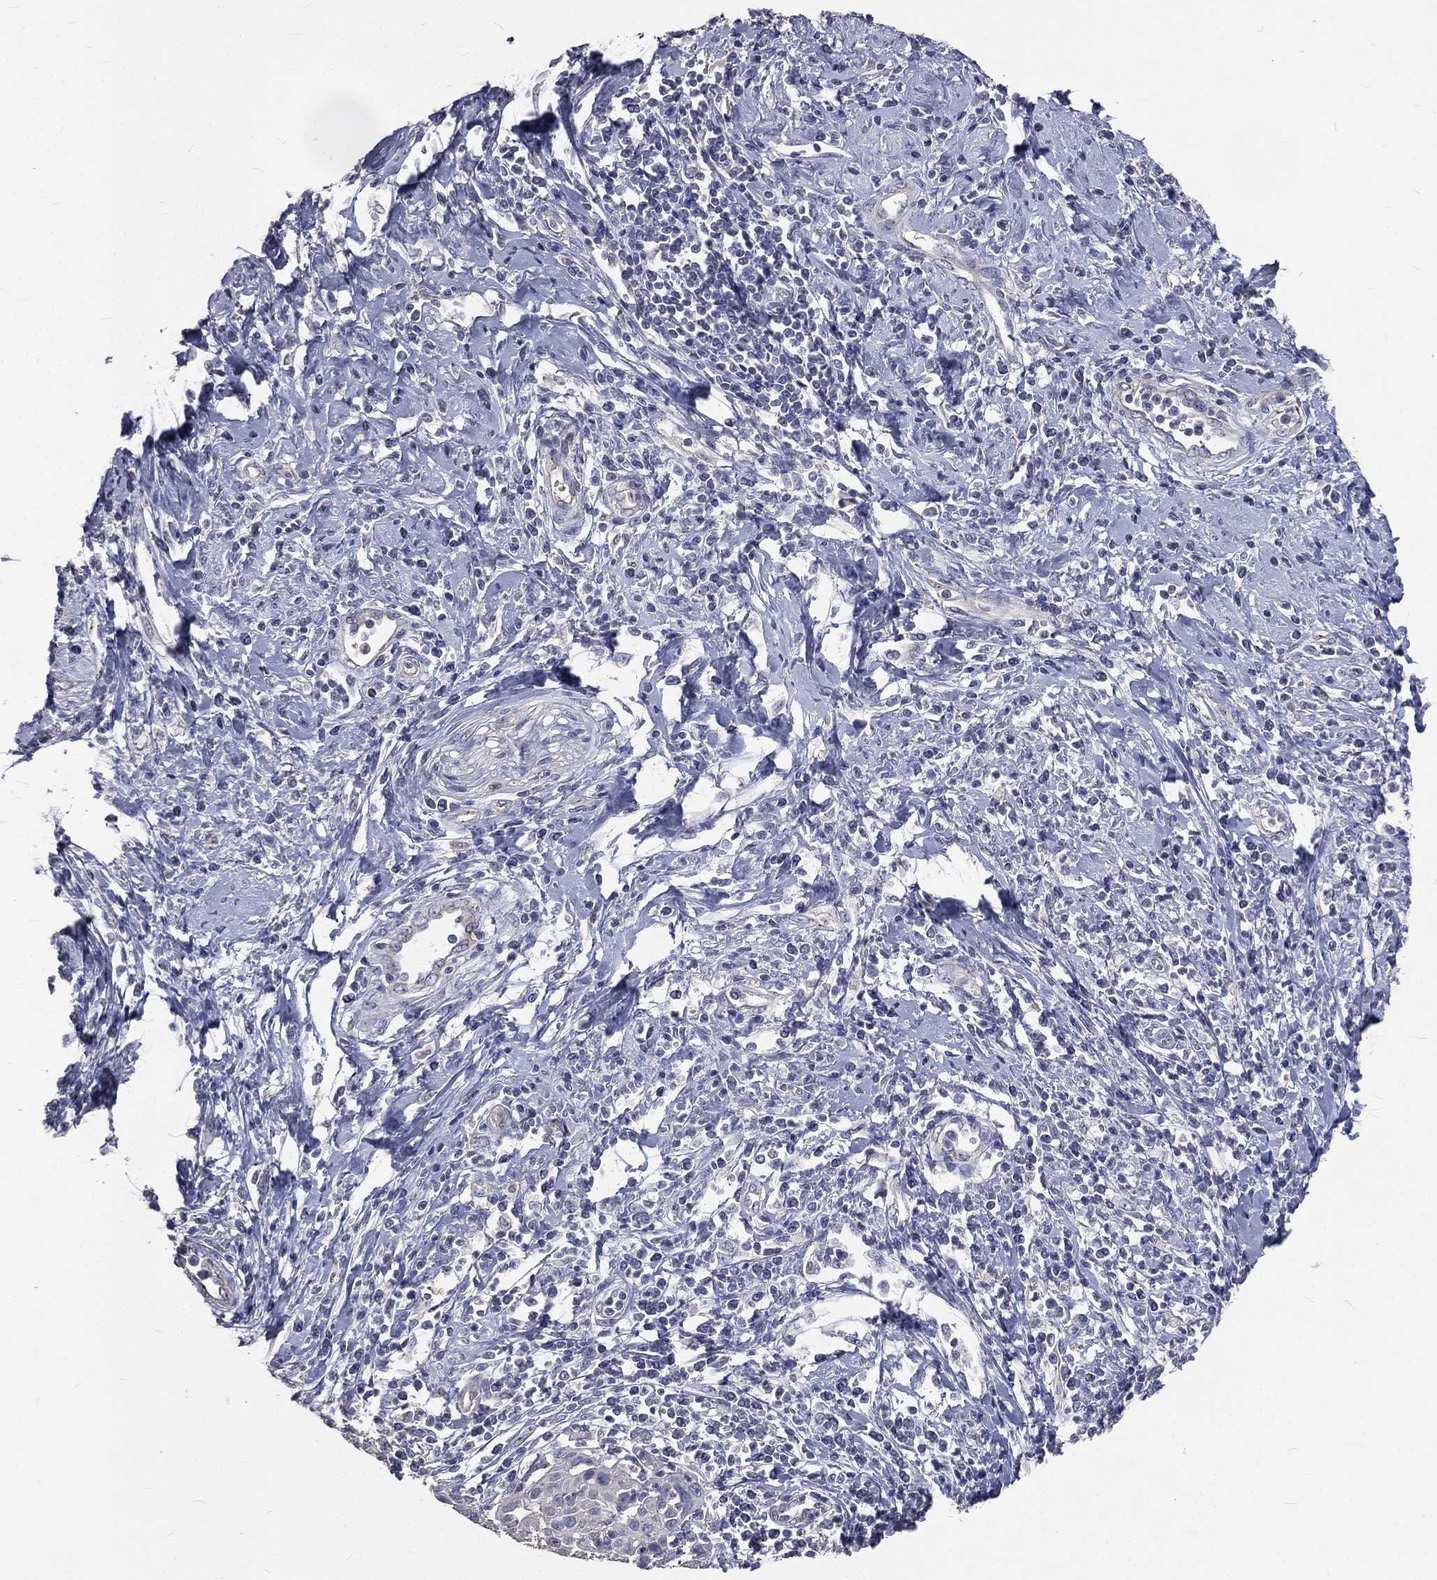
{"staining": {"intensity": "negative", "quantity": "none", "location": "none"}, "tissue": "cervical cancer", "cell_type": "Tumor cells", "image_type": "cancer", "snomed": [{"axis": "morphology", "description": "Squamous cell carcinoma, NOS"}, {"axis": "topography", "description": "Cervix"}], "caption": "The image demonstrates no significant staining in tumor cells of cervical cancer. (DAB (3,3'-diaminobenzidine) immunohistochemistry (IHC) visualized using brightfield microscopy, high magnification).", "gene": "CROCC", "patient": {"sex": "female", "age": 26}}